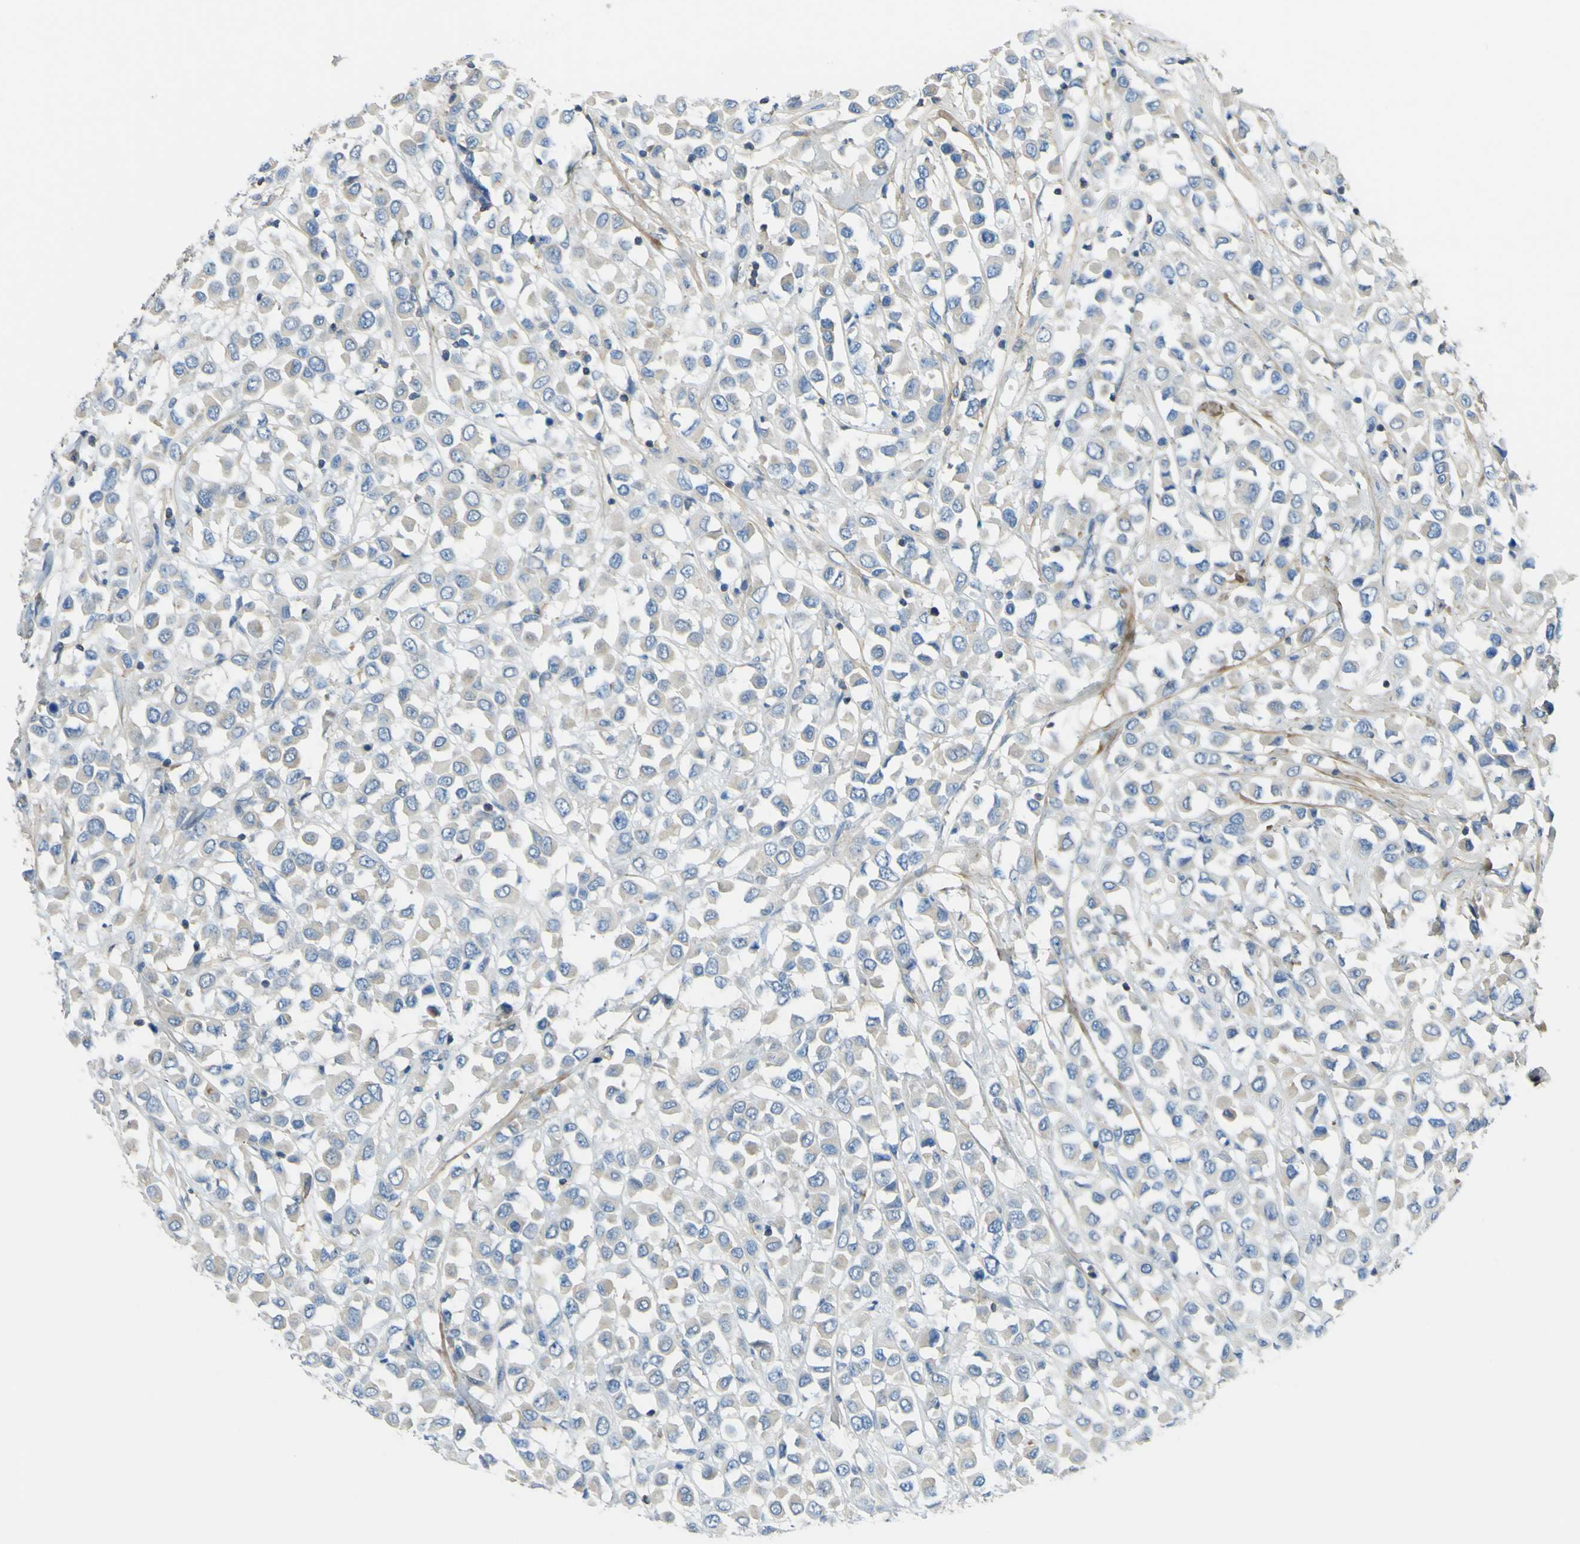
{"staining": {"intensity": "negative", "quantity": "none", "location": "none"}, "tissue": "breast cancer", "cell_type": "Tumor cells", "image_type": "cancer", "snomed": [{"axis": "morphology", "description": "Duct carcinoma"}, {"axis": "topography", "description": "Breast"}], "caption": "Human breast cancer (infiltrating ductal carcinoma) stained for a protein using immunohistochemistry demonstrates no positivity in tumor cells.", "gene": "OGN", "patient": {"sex": "female", "age": 61}}